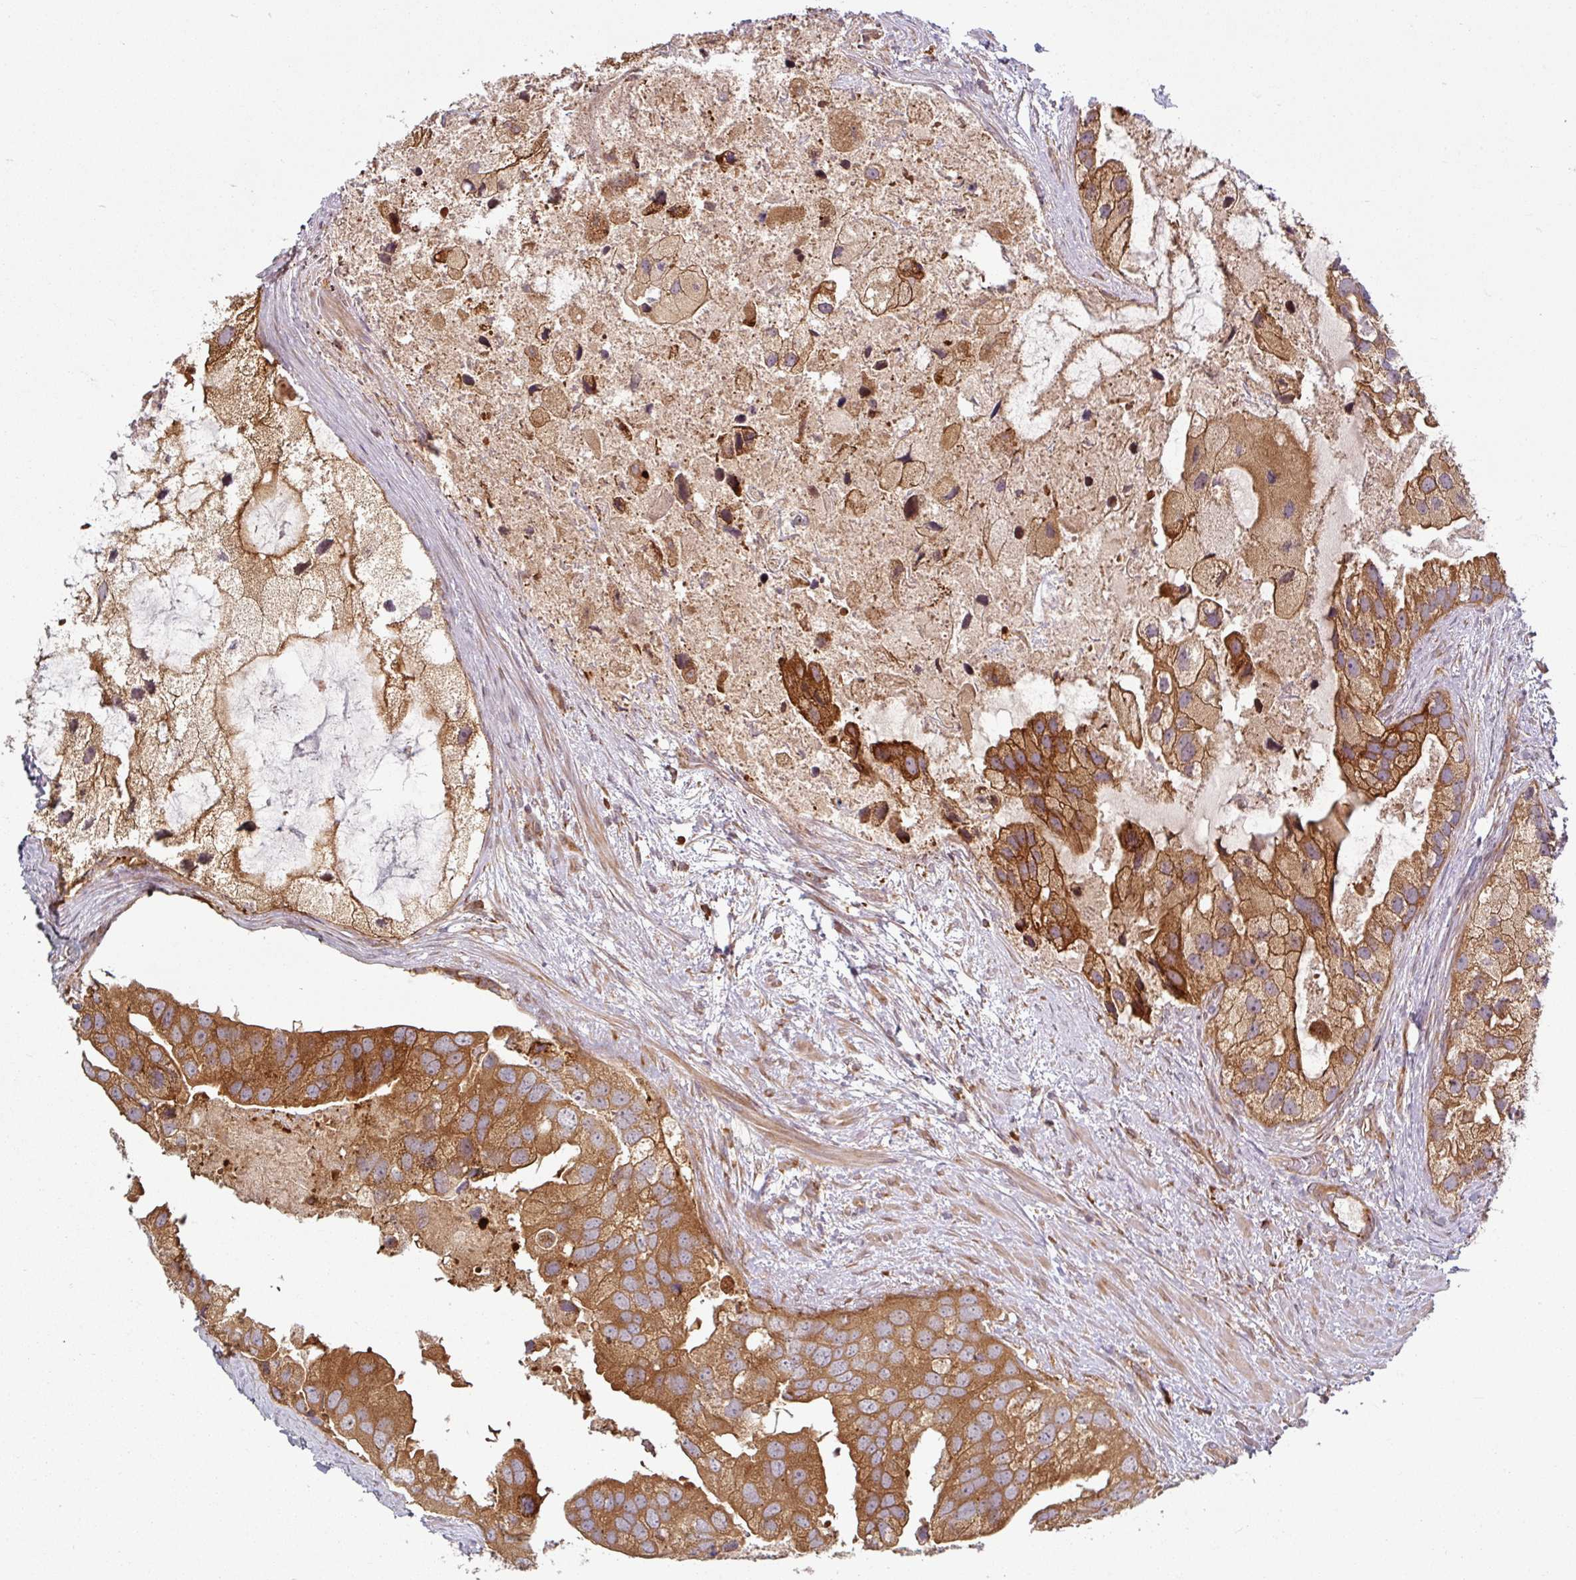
{"staining": {"intensity": "strong", "quantity": ">75%", "location": "cytoplasmic/membranous"}, "tissue": "prostate cancer", "cell_type": "Tumor cells", "image_type": "cancer", "snomed": [{"axis": "morphology", "description": "Adenocarcinoma, High grade"}, {"axis": "topography", "description": "Prostate"}], "caption": "Immunohistochemical staining of adenocarcinoma (high-grade) (prostate) exhibits high levels of strong cytoplasmic/membranous protein positivity in approximately >75% of tumor cells.", "gene": "RAB5A", "patient": {"sex": "male", "age": 62}}